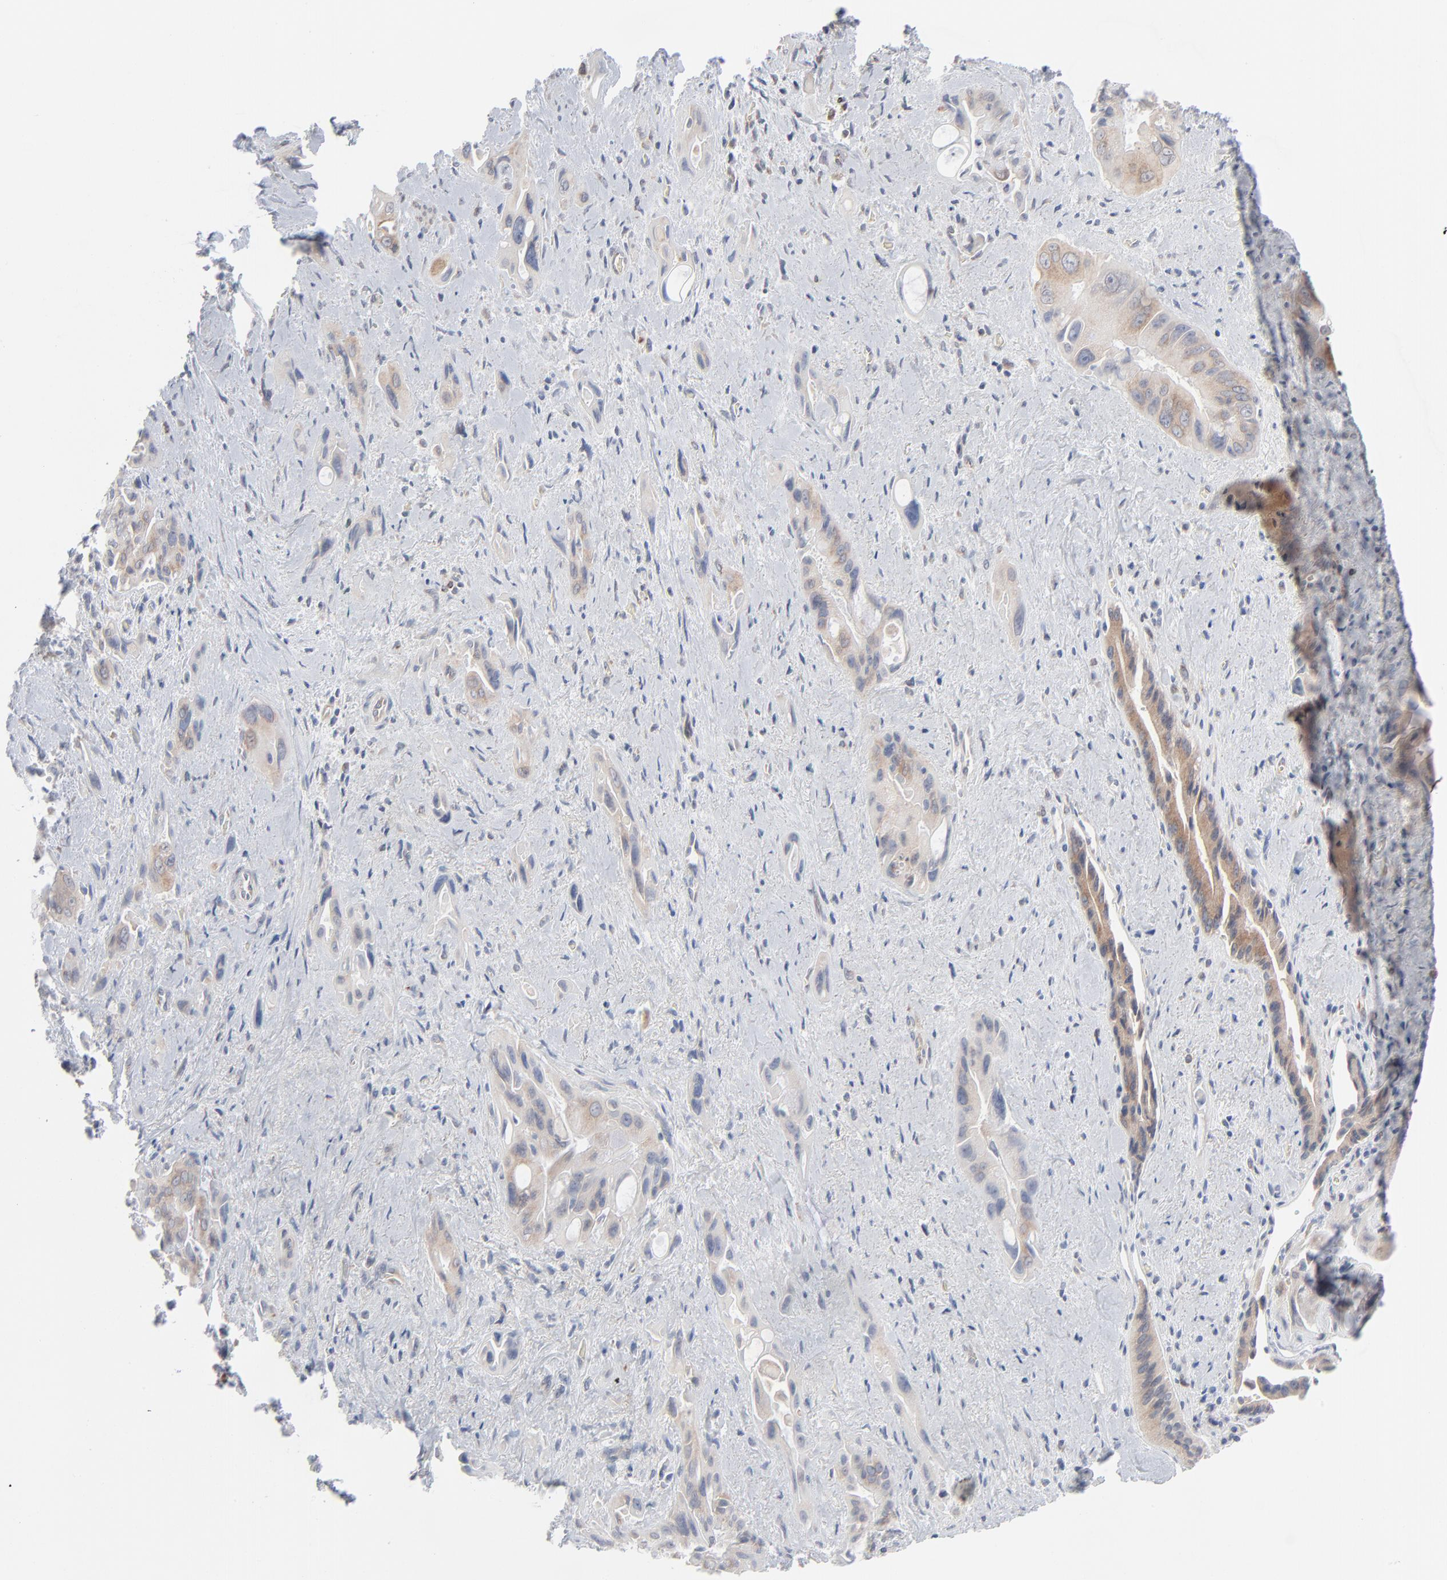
{"staining": {"intensity": "weak", "quantity": ">75%", "location": "cytoplasmic/membranous"}, "tissue": "pancreatic cancer", "cell_type": "Tumor cells", "image_type": "cancer", "snomed": [{"axis": "morphology", "description": "Adenocarcinoma, NOS"}, {"axis": "topography", "description": "Pancreas"}], "caption": "A brown stain highlights weak cytoplasmic/membranous staining of a protein in human pancreatic adenocarcinoma tumor cells.", "gene": "KDSR", "patient": {"sex": "male", "age": 77}}